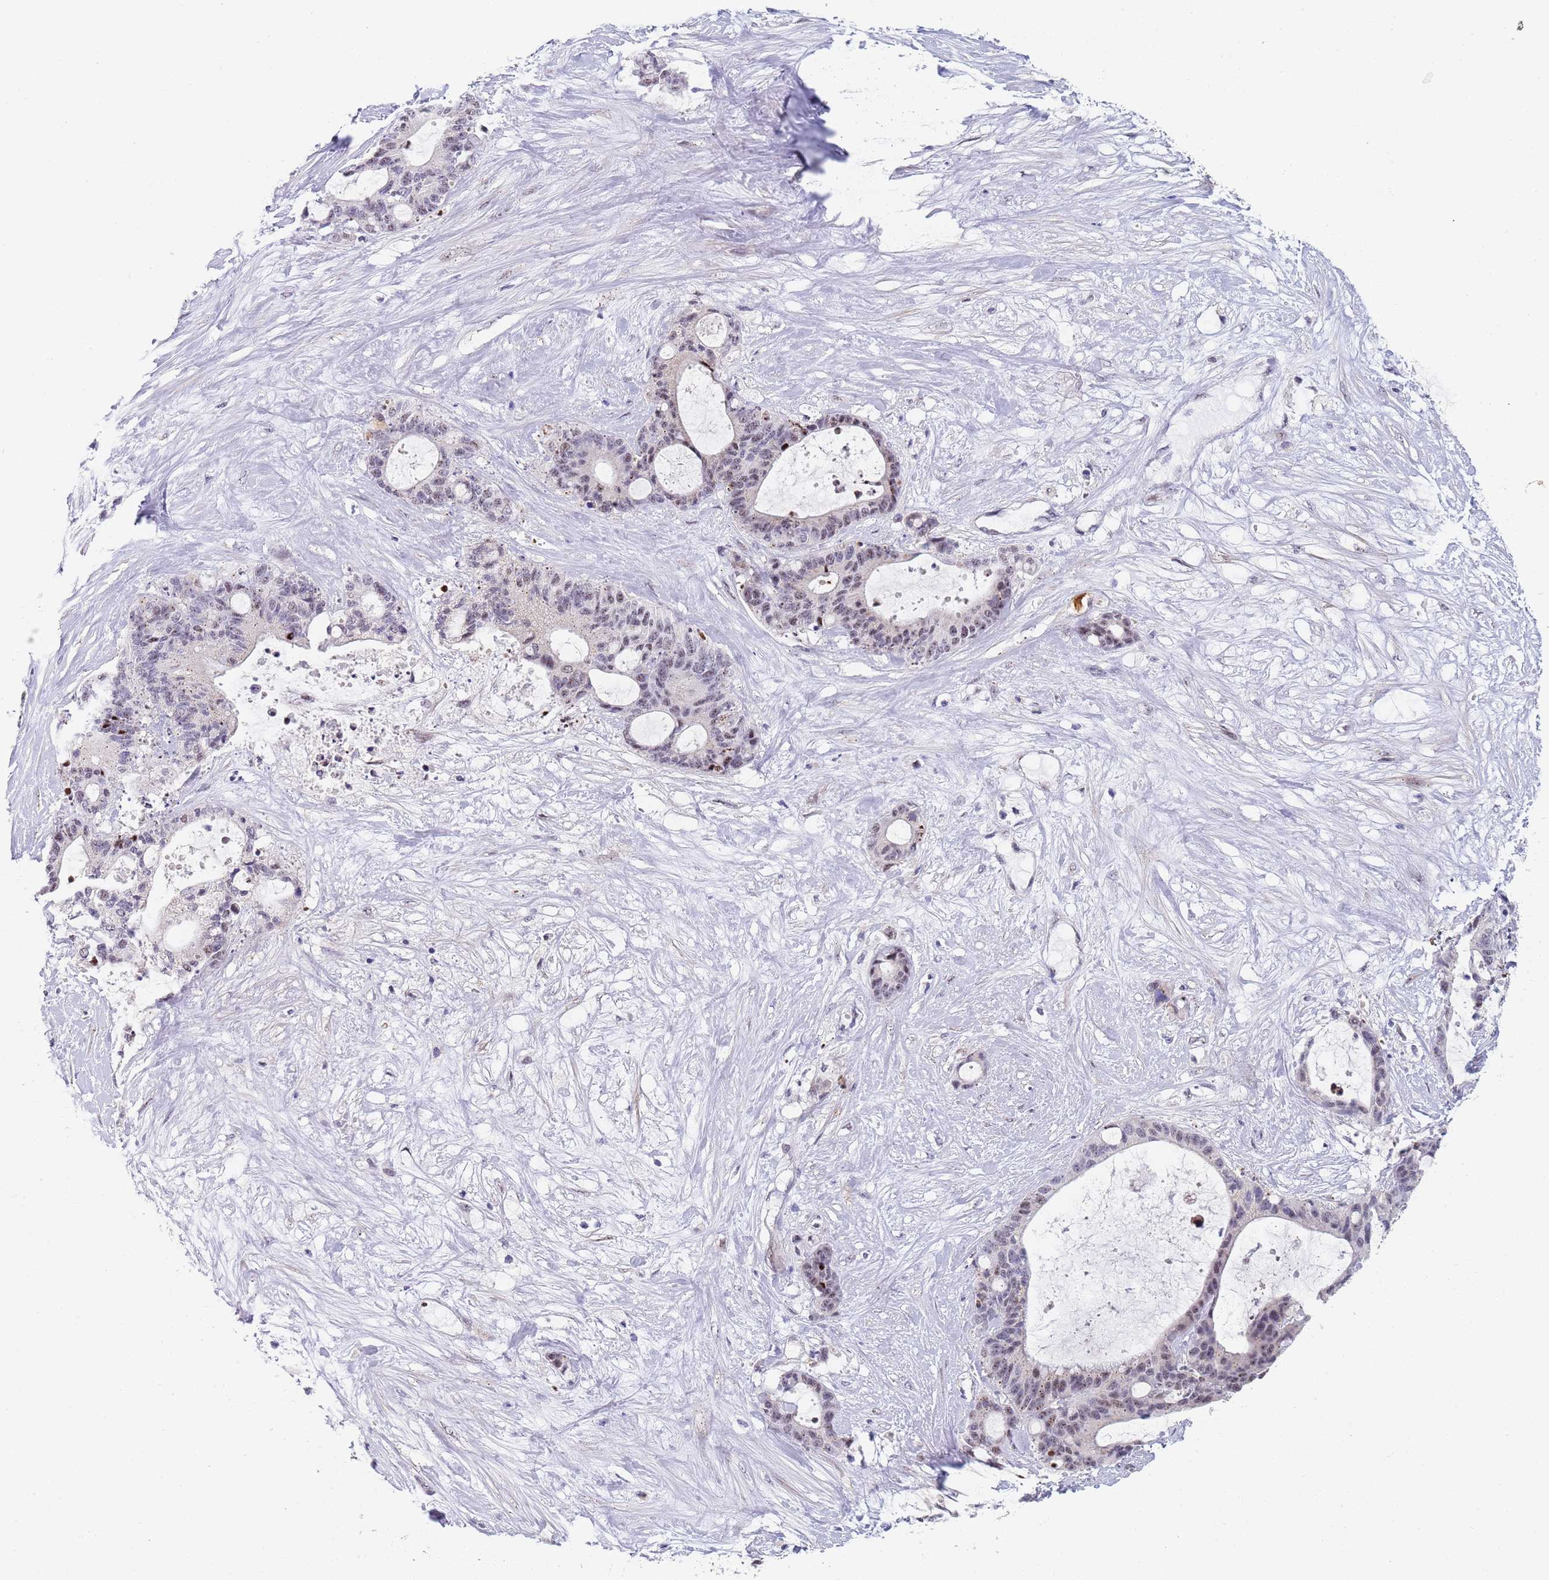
{"staining": {"intensity": "weak", "quantity": "<25%", "location": "nuclear"}, "tissue": "liver cancer", "cell_type": "Tumor cells", "image_type": "cancer", "snomed": [{"axis": "morphology", "description": "Normal tissue, NOS"}, {"axis": "morphology", "description": "Cholangiocarcinoma"}, {"axis": "topography", "description": "Liver"}, {"axis": "topography", "description": "Peripheral nerve tissue"}], "caption": "IHC micrograph of neoplastic tissue: human liver cancer (cholangiocarcinoma) stained with DAB (3,3'-diaminobenzidine) shows no significant protein expression in tumor cells.", "gene": "PLCL2", "patient": {"sex": "female", "age": 73}}